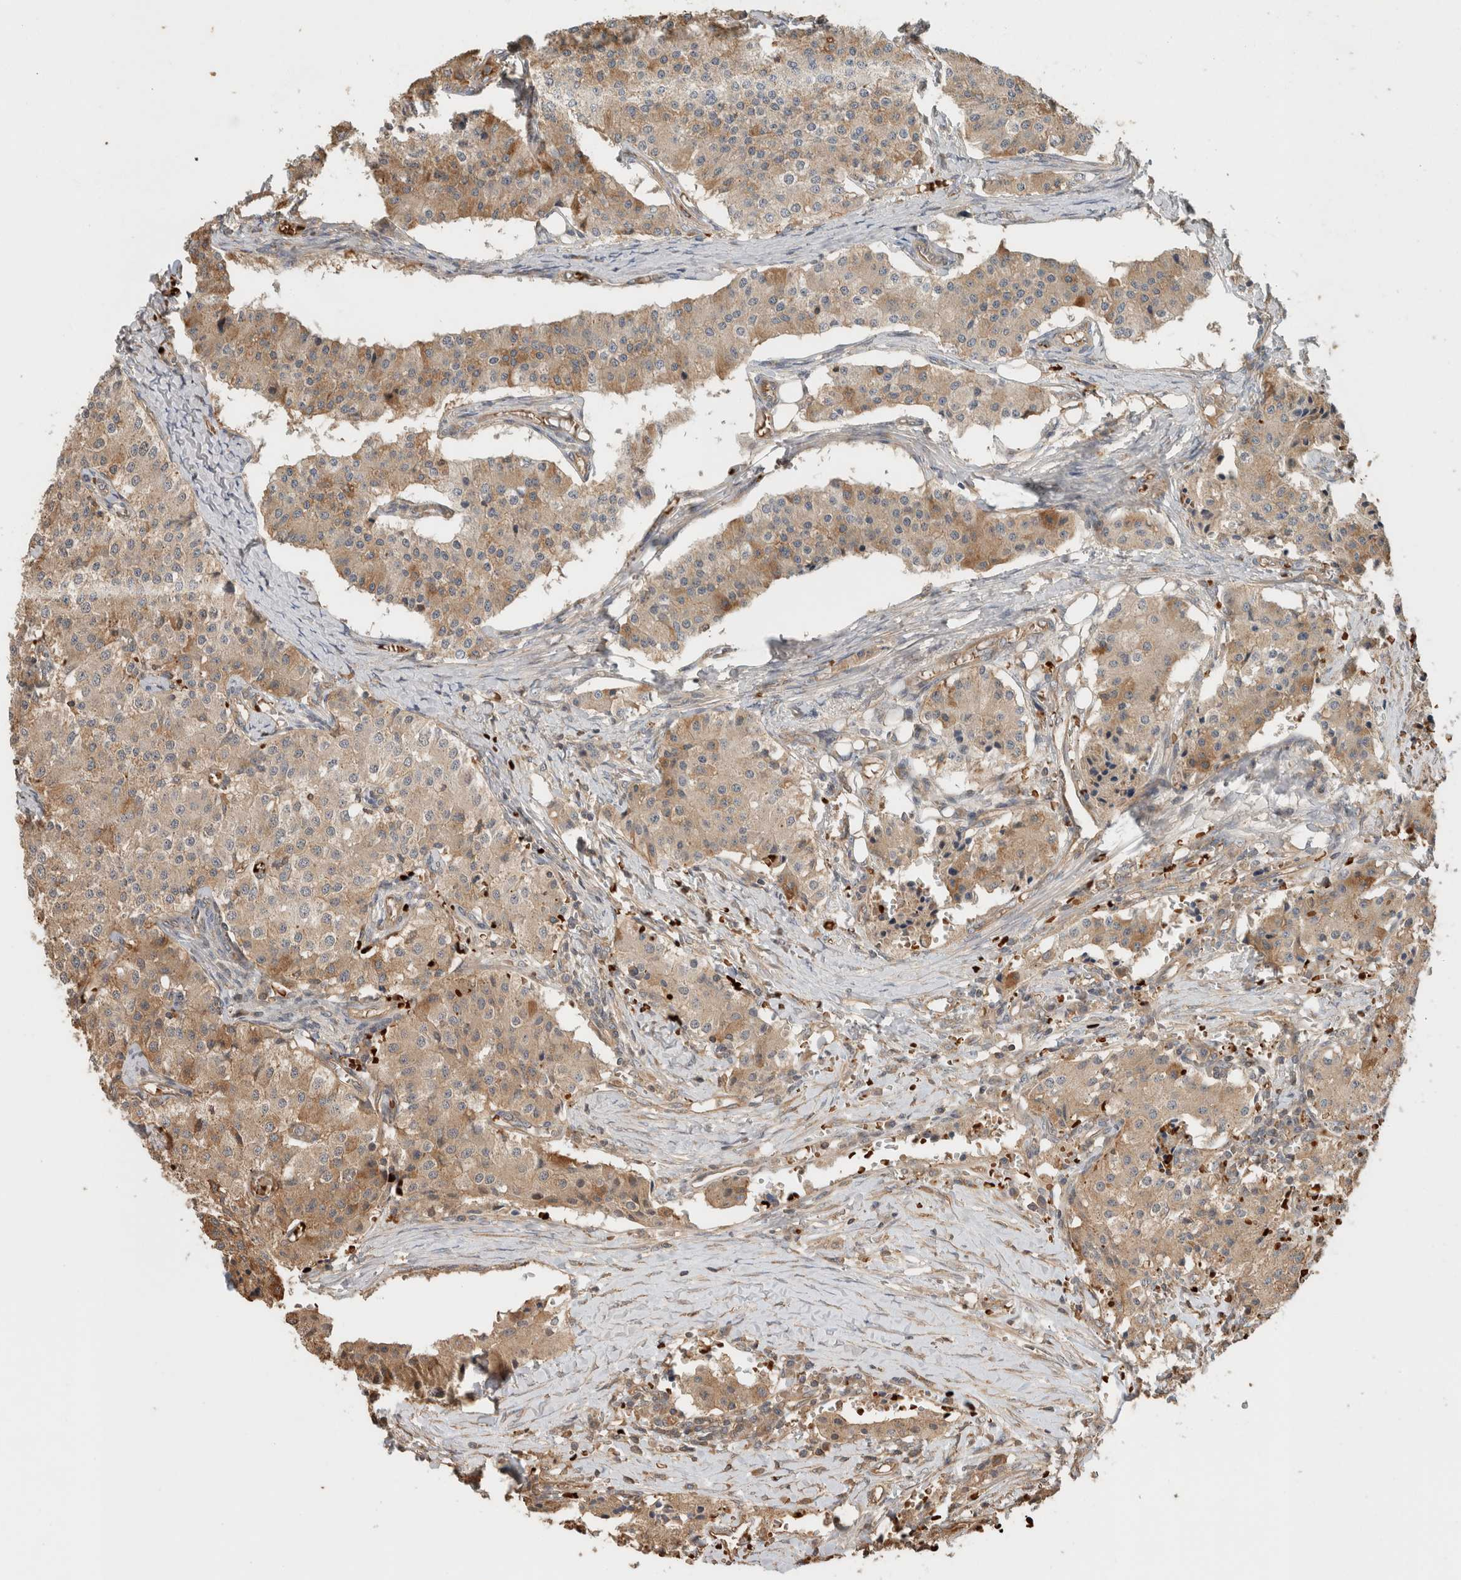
{"staining": {"intensity": "moderate", "quantity": ">75%", "location": "cytoplasmic/membranous"}, "tissue": "carcinoid", "cell_type": "Tumor cells", "image_type": "cancer", "snomed": [{"axis": "morphology", "description": "Carcinoid, malignant, NOS"}, {"axis": "topography", "description": "Colon"}], "caption": "Immunohistochemistry staining of carcinoid, which shows medium levels of moderate cytoplasmic/membranous expression in approximately >75% of tumor cells indicating moderate cytoplasmic/membranous protein staining. The staining was performed using DAB (3,3'-diaminobenzidine) (brown) for protein detection and nuclei were counterstained in hematoxylin (blue).", "gene": "OTUD6B", "patient": {"sex": "female", "age": 52}}